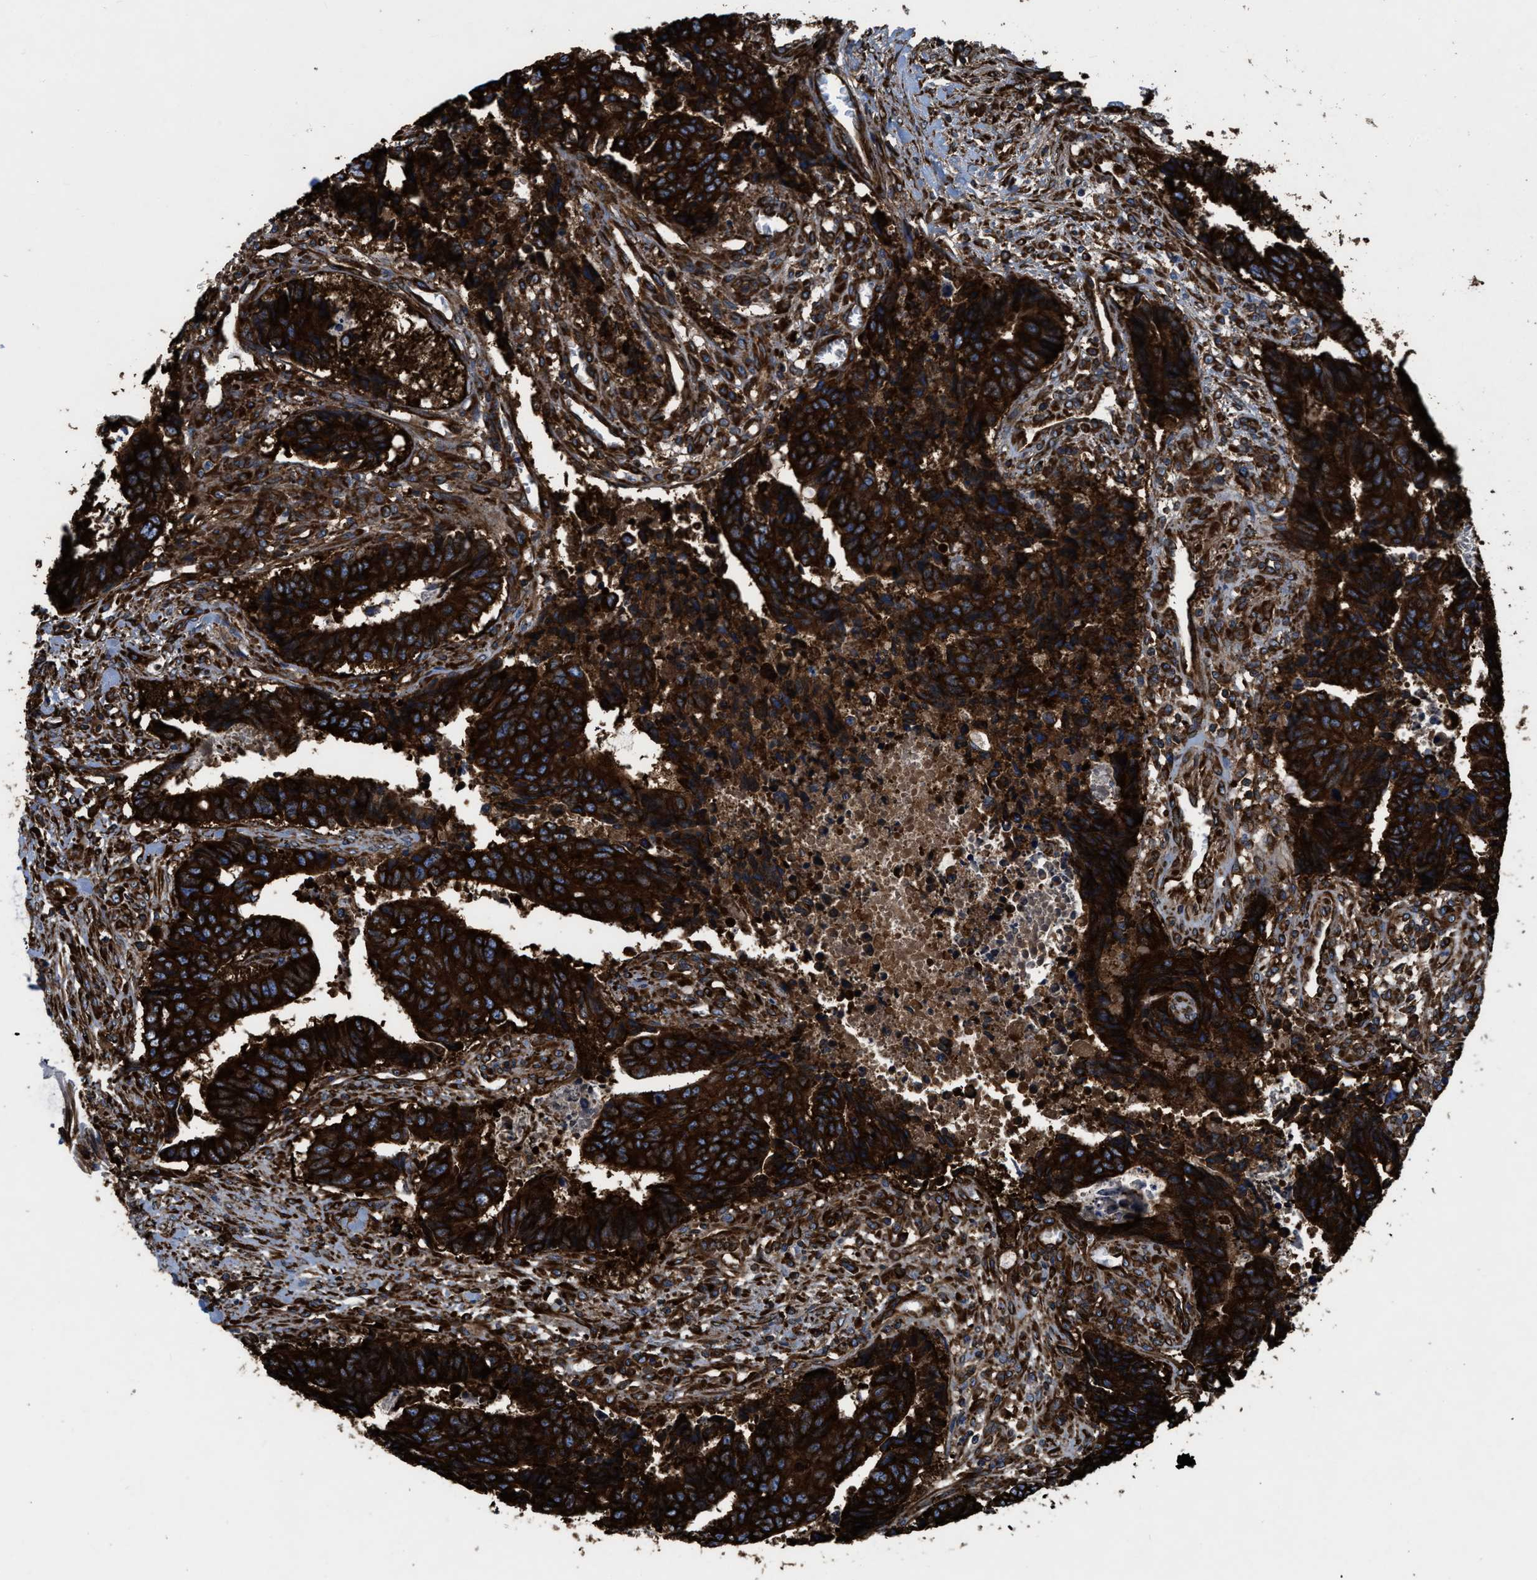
{"staining": {"intensity": "strong", "quantity": ">75%", "location": "cytoplasmic/membranous"}, "tissue": "colorectal cancer", "cell_type": "Tumor cells", "image_type": "cancer", "snomed": [{"axis": "morphology", "description": "Adenocarcinoma, NOS"}, {"axis": "topography", "description": "Rectum"}], "caption": "Protein staining demonstrates strong cytoplasmic/membranous positivity in about >75% of tumor cells in adenocarcinoma (colorectal).", "gene": "CAPRIN1", "patient": {"sex": "male", "age": 84}}